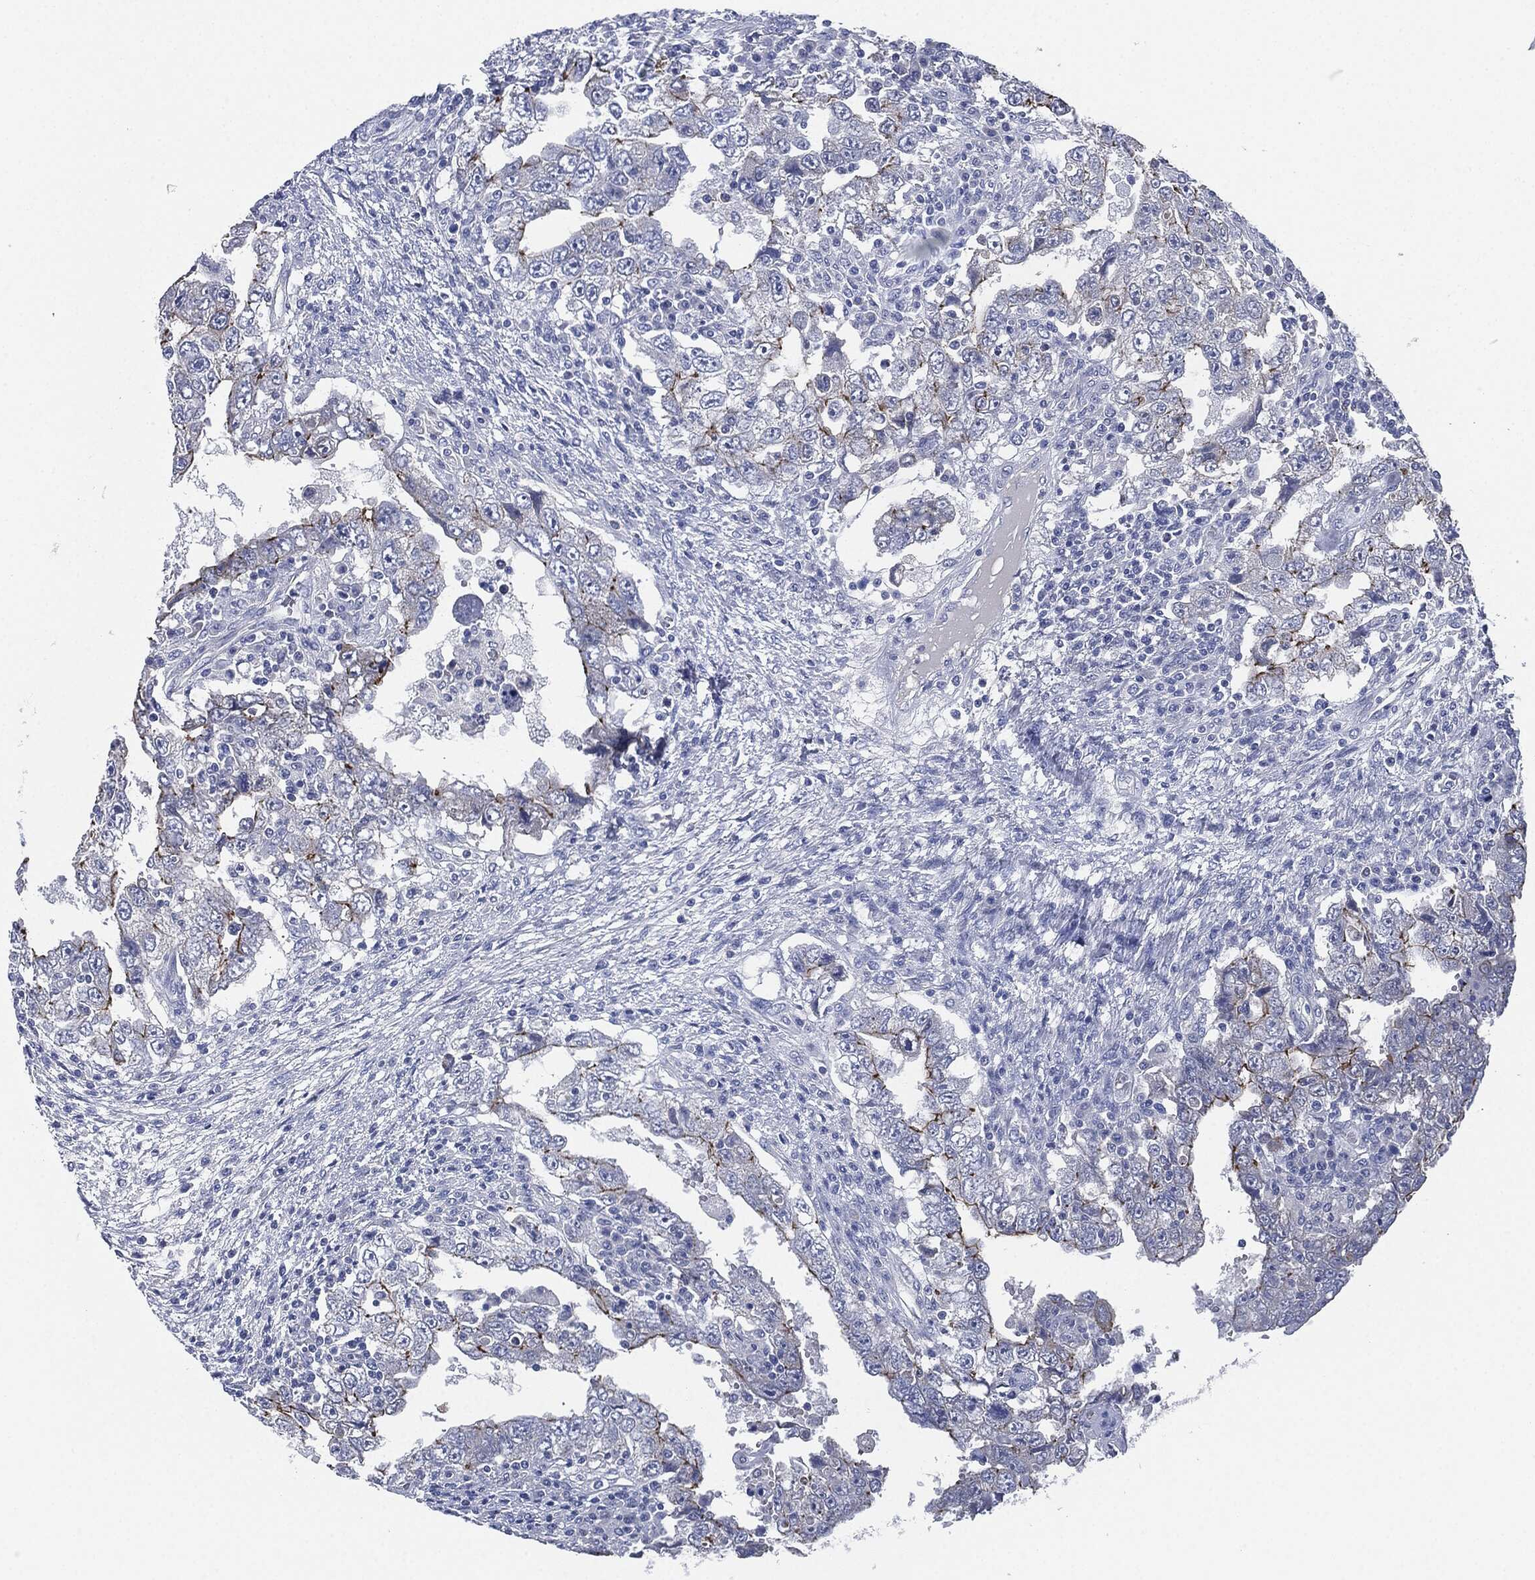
{"staining": {"intensity": "strong", "quantity": "<25%", "location": "cytoplasmic/membranous"}, "tissue": "testis cancer", "cell_type": "Tumor cells", "image_type": "cancer", "snomed": [{"axis": "morphology", "description": "Carcinoma, Embryonal, NOS"}, {"axis": "topography", "description": "Testis"}], "caption": "The image shows staining of testis cancer, revealing strong cytoplasmic/membranous protein expression (brown color) within tumor cells.", "gene": "SHROOM2", "patient": {"sex": "male", "age": 26}}